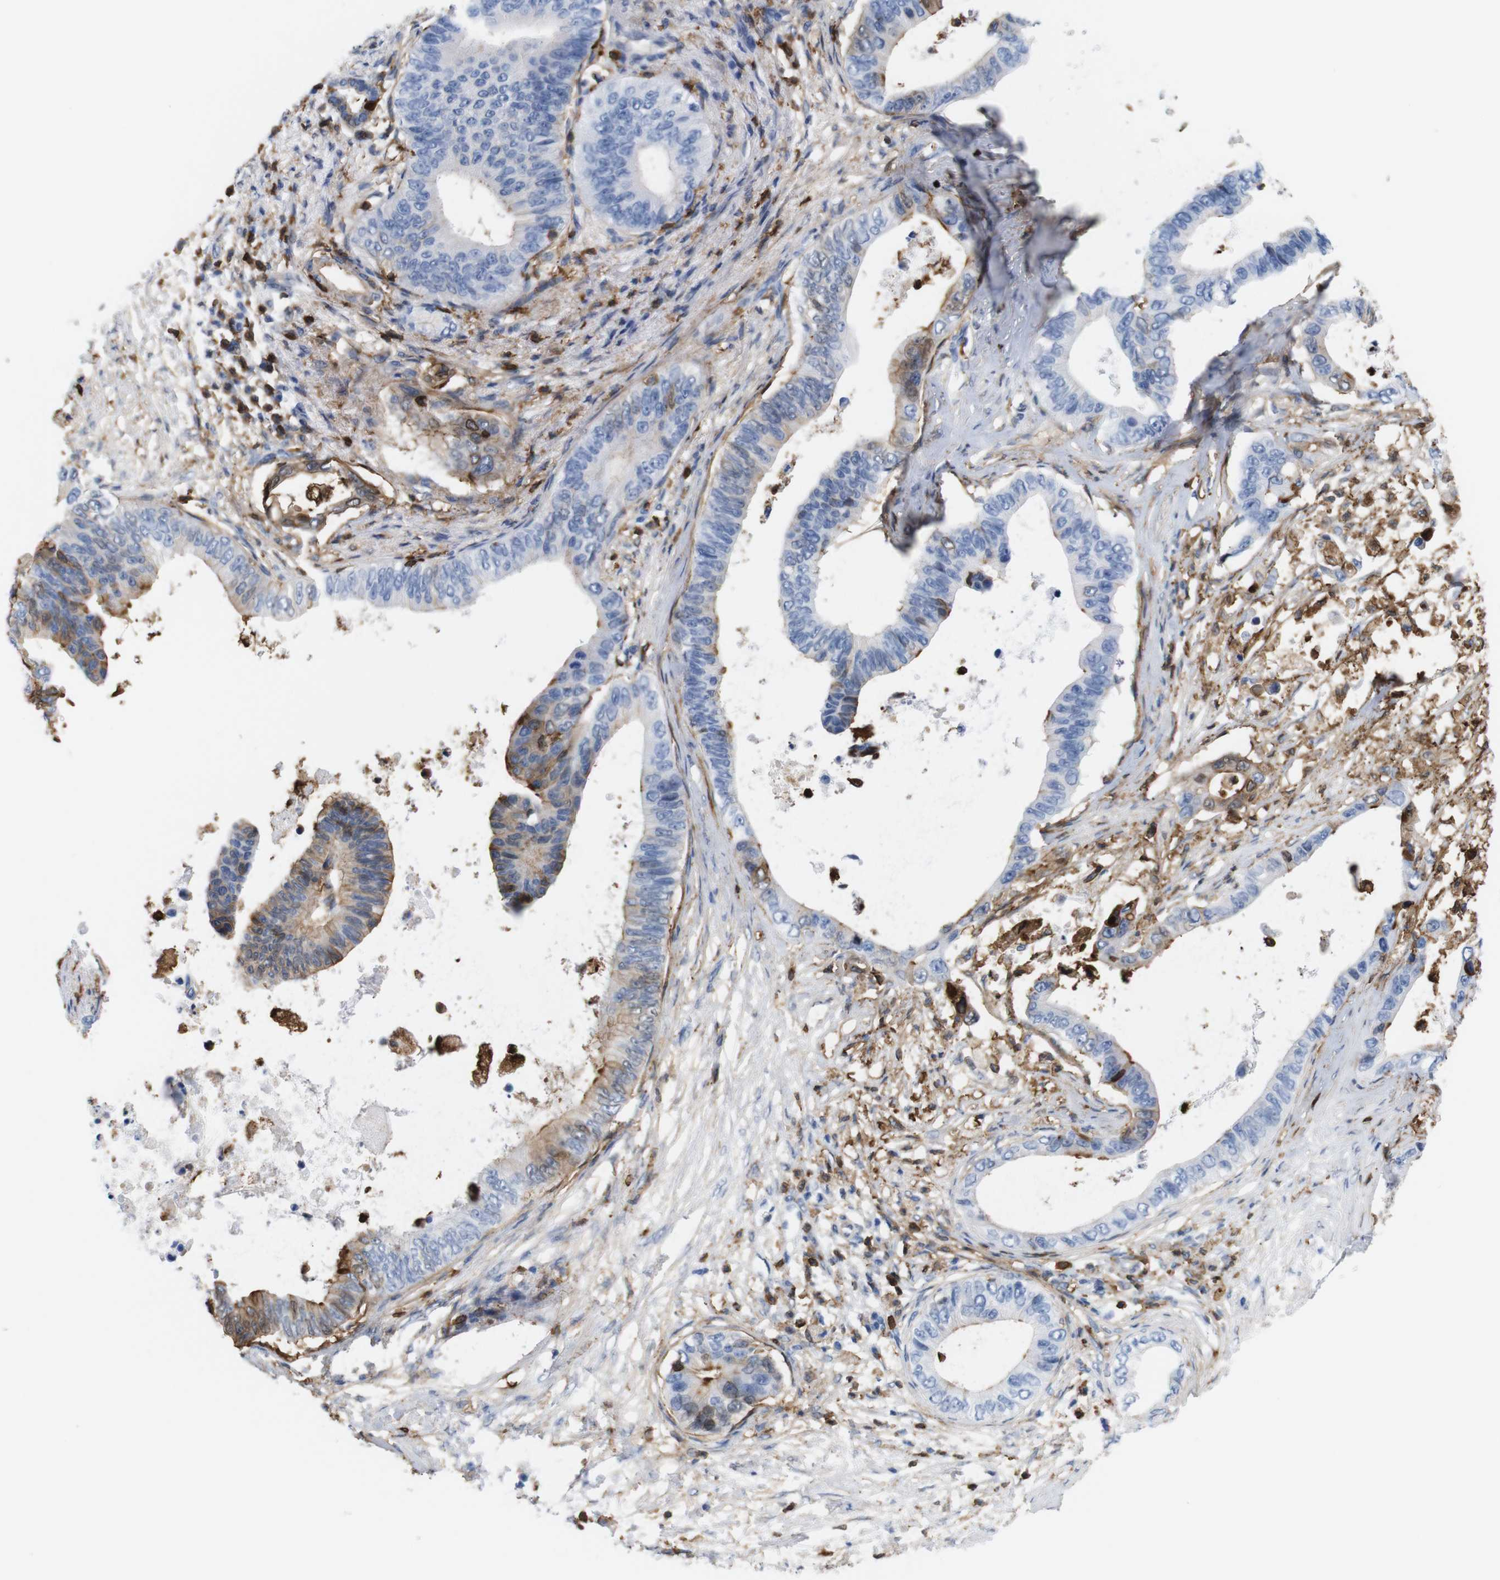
{"staining": {"intensity": "strong", "quantity": "<25%", "location": "cytoplasmic/membranous"}, "tissue": "pancreatic cancer", "cell_type": "Tumor cells", "image_type": "cancer", "snomed": [{"axis": "morphology", "description": "Adenocarcinoma, NOS"}, {"axis": "topography", "description": "Pancreas"}], "caption": "Immunohistochemistry (IHC) micrograph of neoplastic tissue: human pancreatic cancer stained using IHC shows medium levels of strong protein expression localized specifically in the cytoplasmic/membranous of tumor cells, appearing as a cytoplasmic/membranous brown color.", "gene": "ANXA1", "patient": {"sex": "male", "age": 77}}